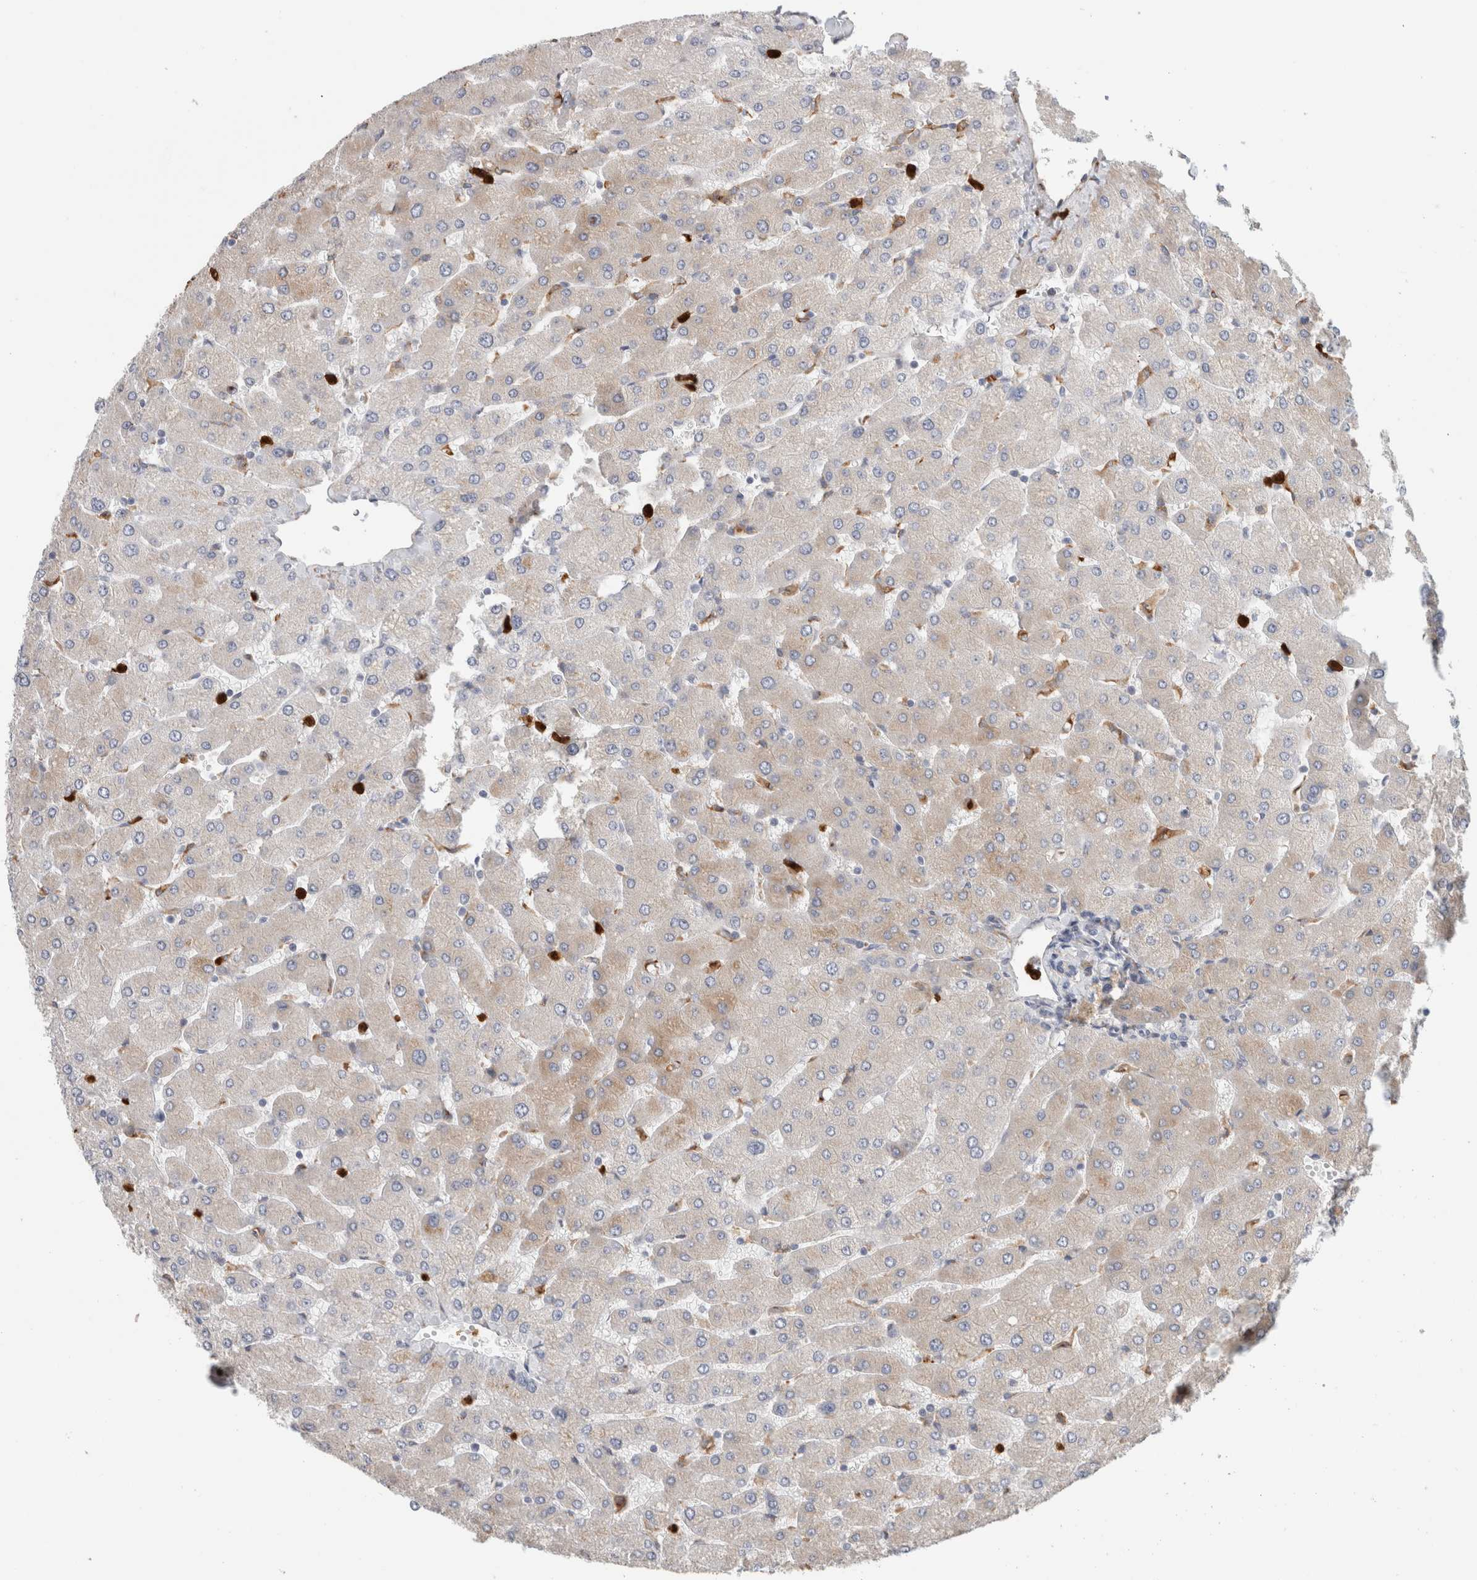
{"staining": {"intensity": "negative", "quantity": "none", "location": "none"}, "tissue": "liver", "cell_type": "Cholangiocytes", "image_type": "normal", "snomed": [{"axis": "morphology", "description": "Normal tissue, NOS"}, {"axis": "topography", "description": "Liver"}], "caption": "Human liver stained for a protein using immunohistochemistry (IHC) reveals no expression in cholangiocytes.", "gene": "P4HA1", "patient": {"sex": "male", "age": 55}}